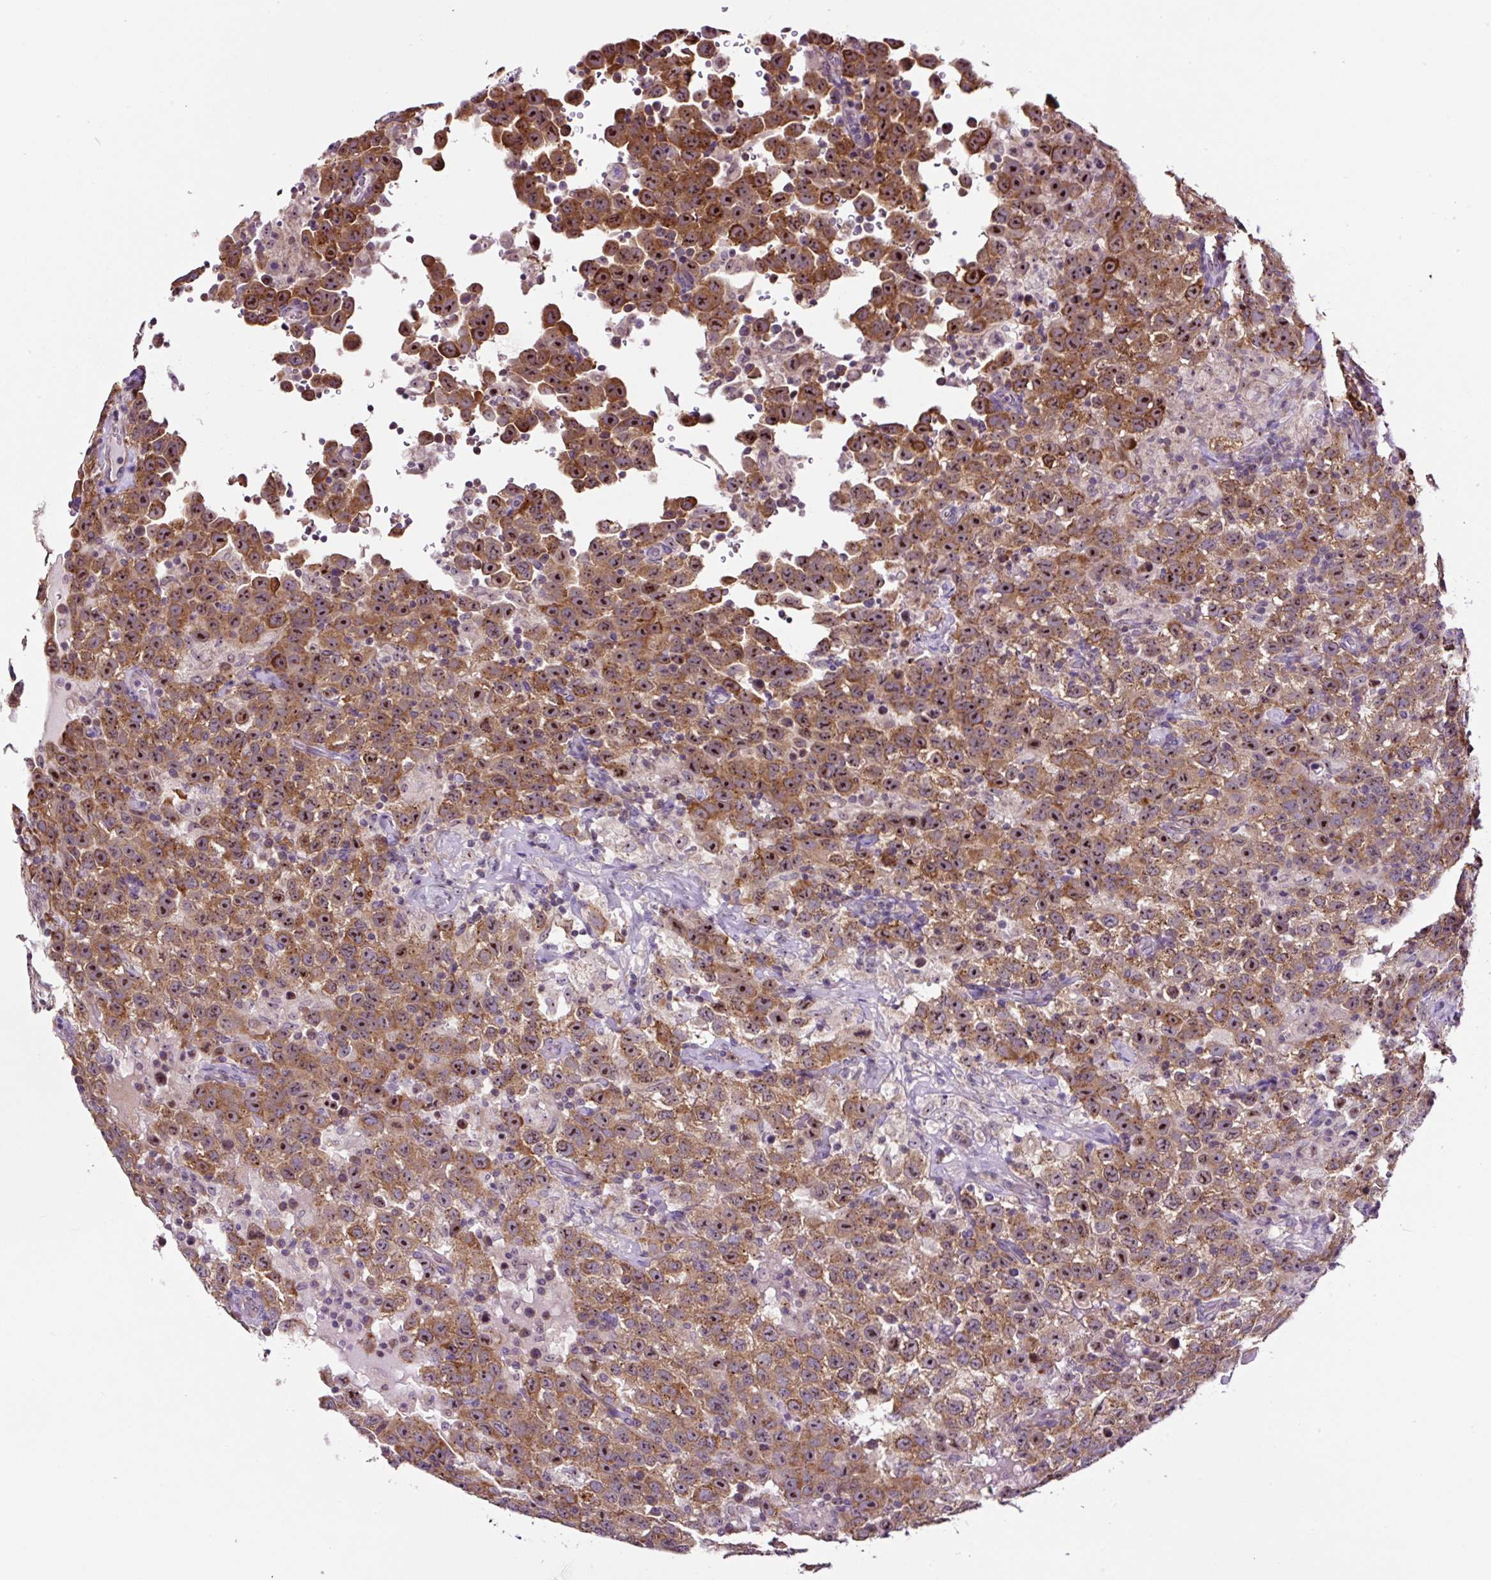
{"staining": {"intensity": "moderate", "quantity": ">75%", "location": "cytoplasmic/membranous,nuclear"}, "tissue": "testis cancer", "cell_type": "Tumor cells", "image_type": "cancer", "snomed": [{"axis": "morphology", "description": "Seminoma, NOS"}, {"axis": "topography", "description": "Testis"}], "caption": "Moderate cytoplasmic/membranous and nuclear expression is seen in about >75% of tumor cells in testis cancer (seminoma).", "gene": "NOM1", "patient": {"sex": "male", "age": 41}}